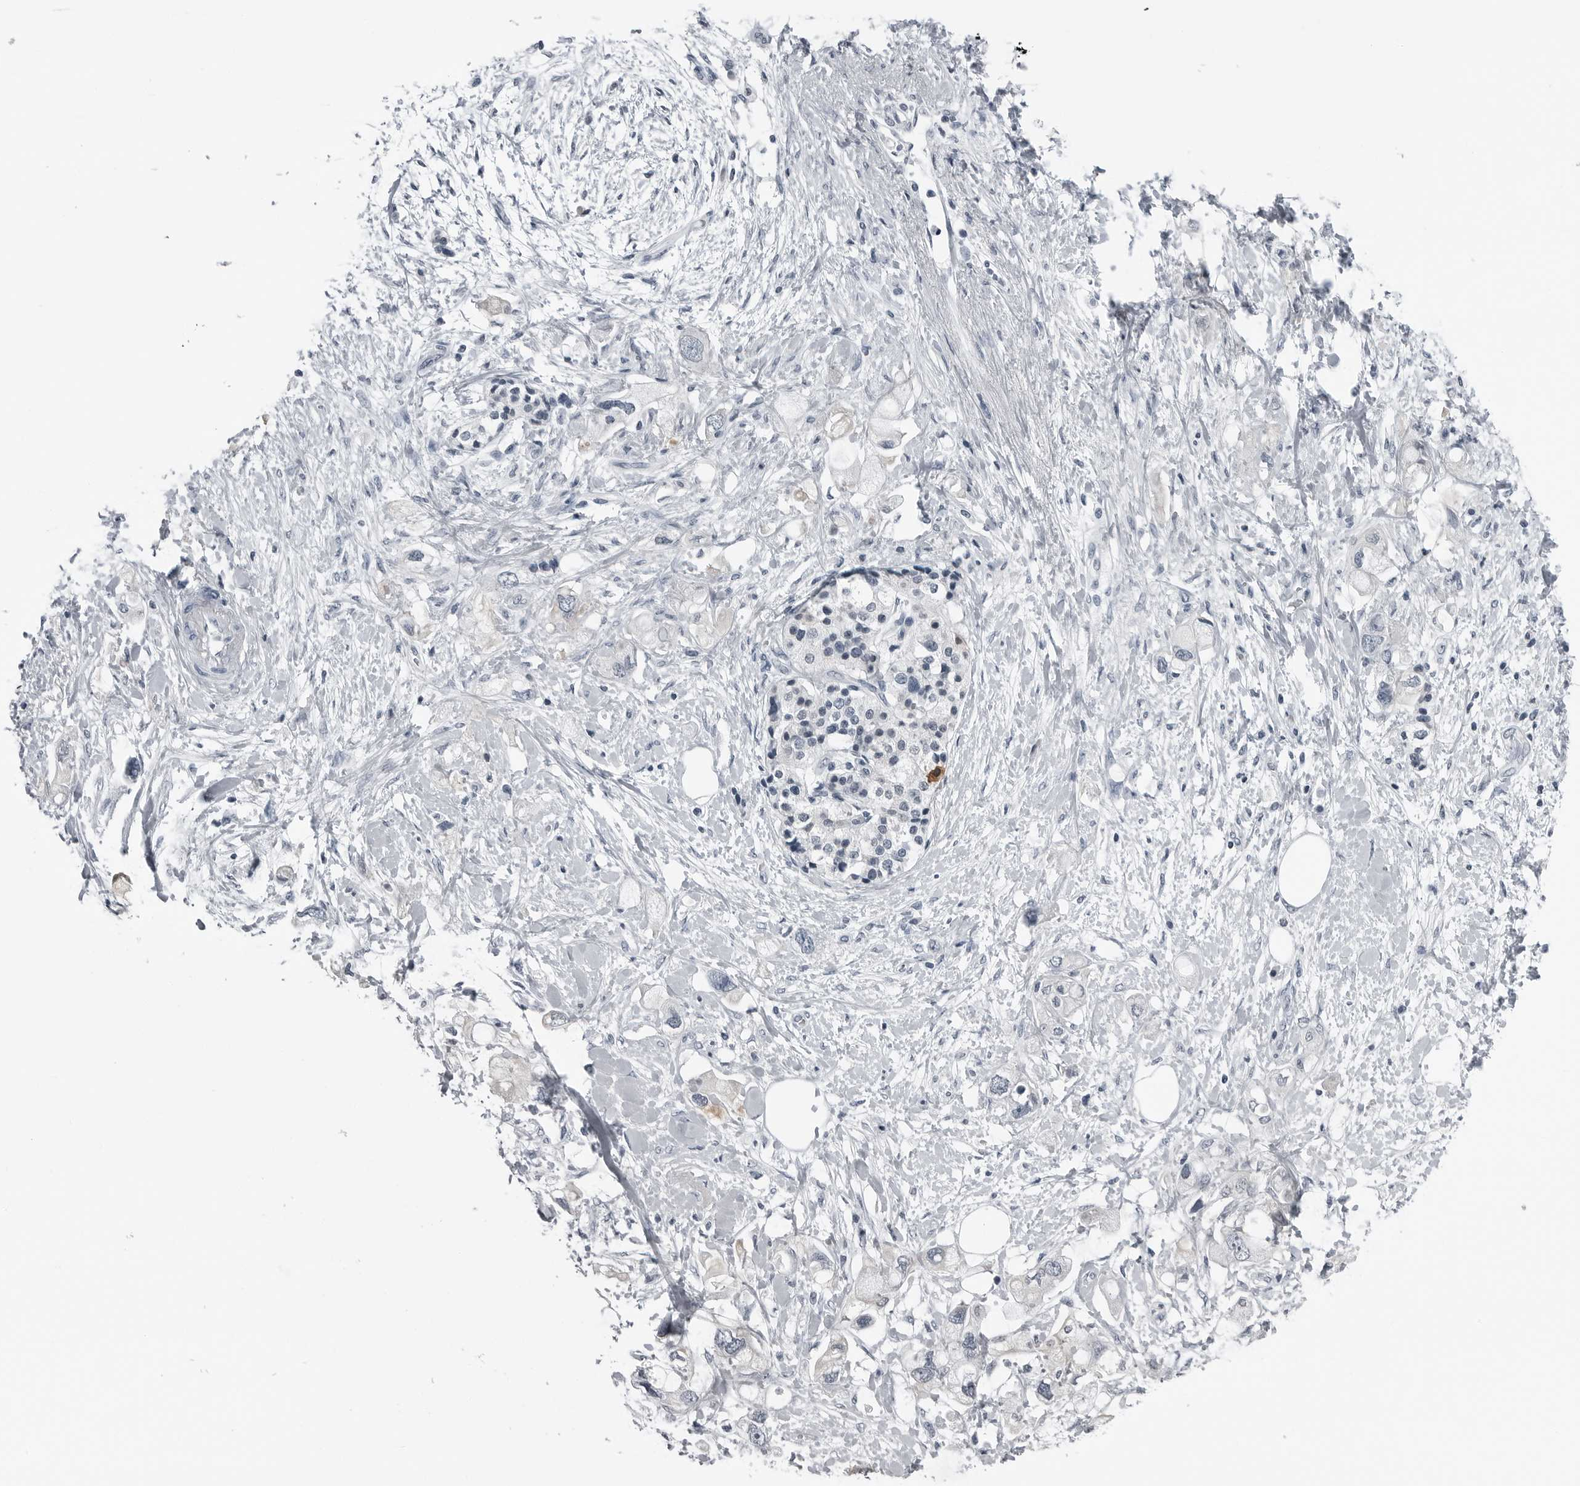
{"staining": {"intensity": "negative", "quantity": "none", "location": "none"}, "tissue": "pancreatic cancer", "cell_type": "Tumor cells", "image_type": "cancer", "snomed": [{"axis": "morphology", "description": "Adenocarcinoma, NOS"}, {"axis": "topography", "description": "Pancreas"}], "caption": "IHC histopathology image of adenocarcinoma (pancreatic) stained for a protein (brown), which shows no staining in tumor cells.", "gene": "SPINK1", "patient": {"sex": "female", "age": 56}}